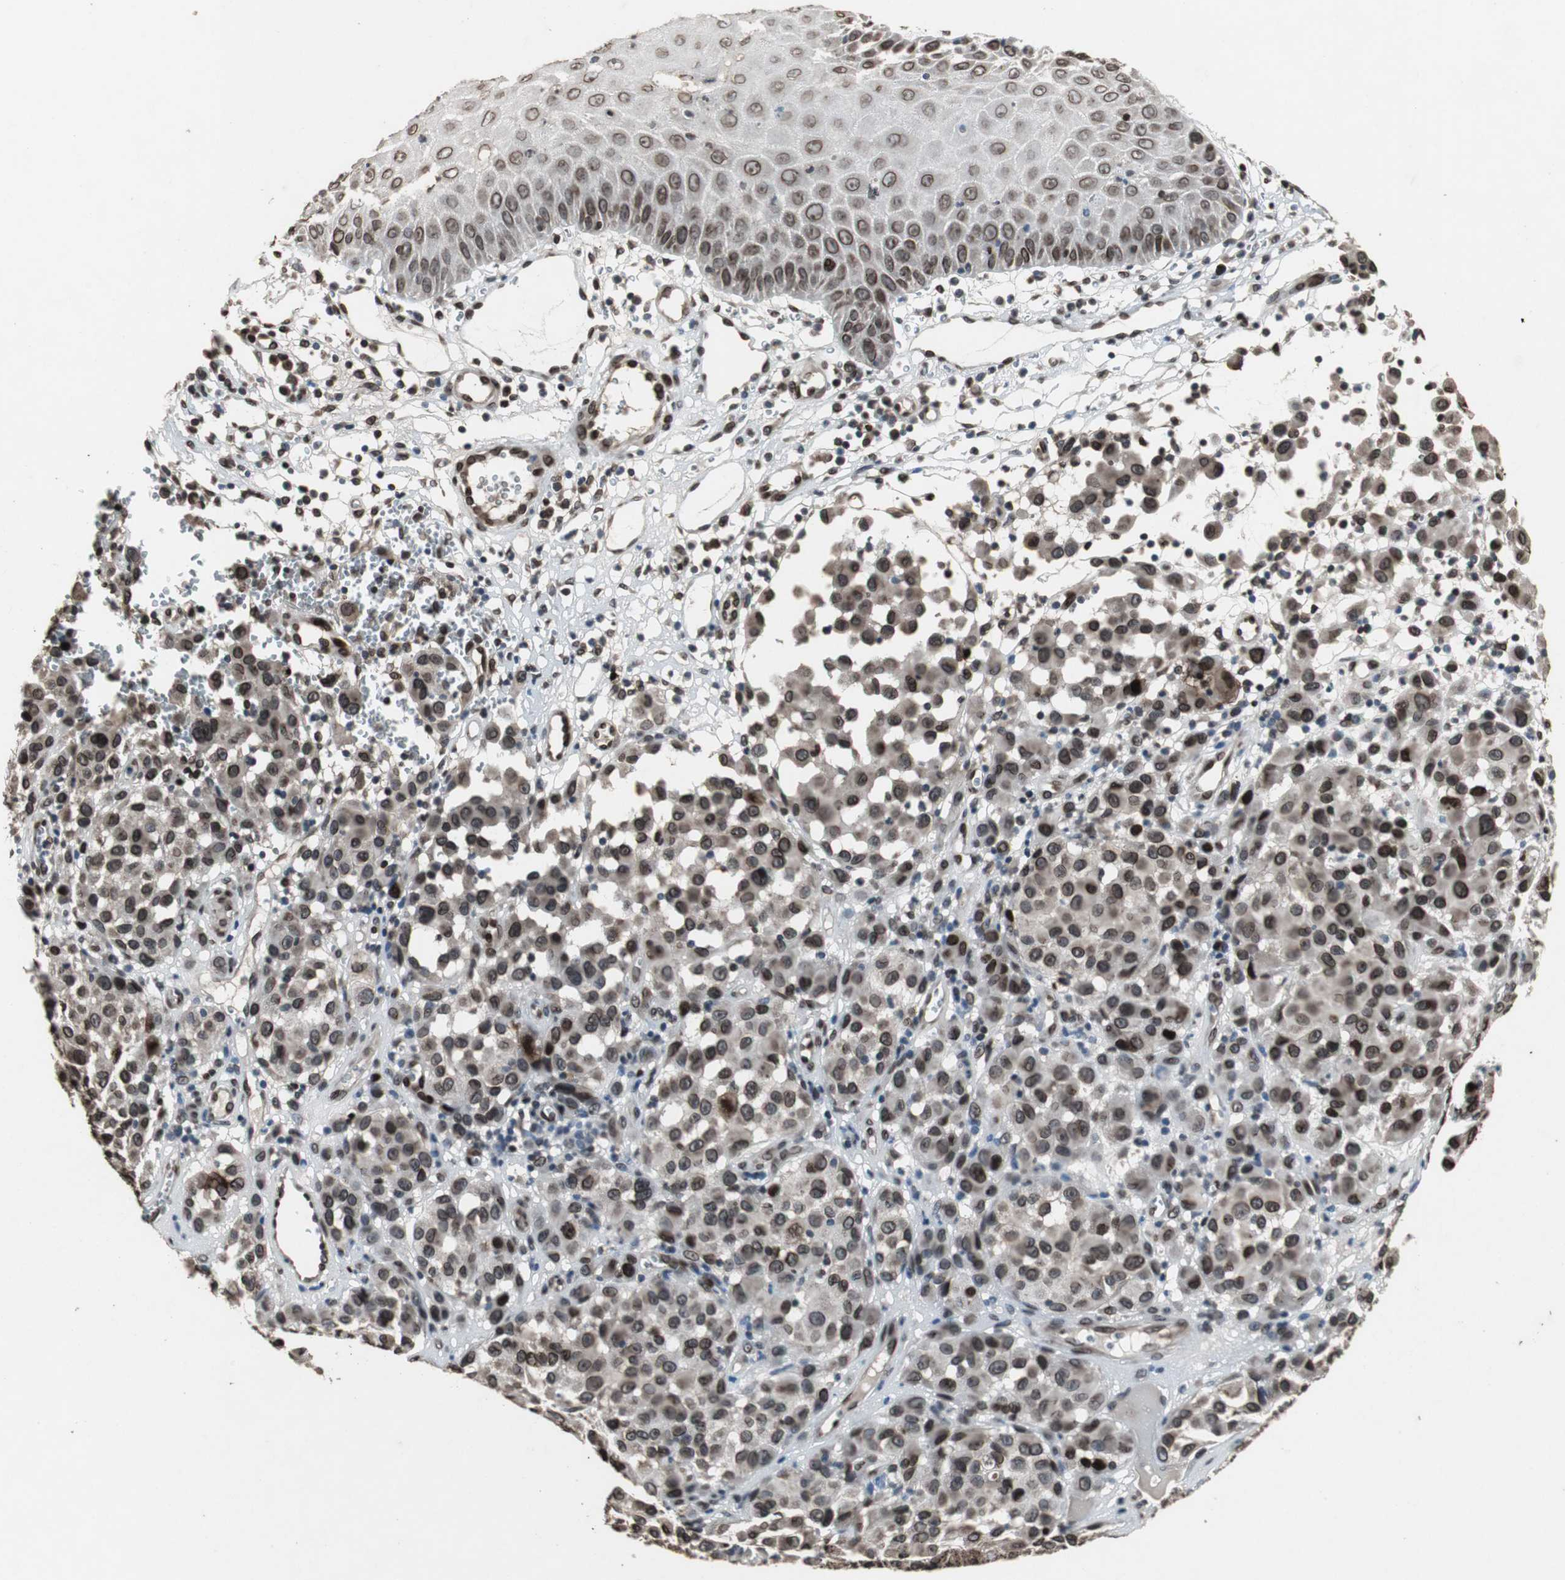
{"staining": {"intensity": "strong", "quantity": ">75%", "location": "cytoplasmic/membranous,nuclear"}, "tissue": "melanoma", "cell_type": "Tumor cells", "image_type": "cancer", "snomed": [{"axis": "morphology", "description": "Malignant melanoma, NOS"}, {"axis": "topography", "description": "Skin"}], "caption": "Immunohistochemistry image of neoplastic tissue: malignant melanoma stained using IHC displays high levels of strong protein expression localized specifically in the cytoplasmic/membranous and nuclear of tumor cells, appearing as a cytoplasmic/membranous and nuclear brown color.", "gene": "LMNA", "patient": {"sex": "female", "age": 21}}